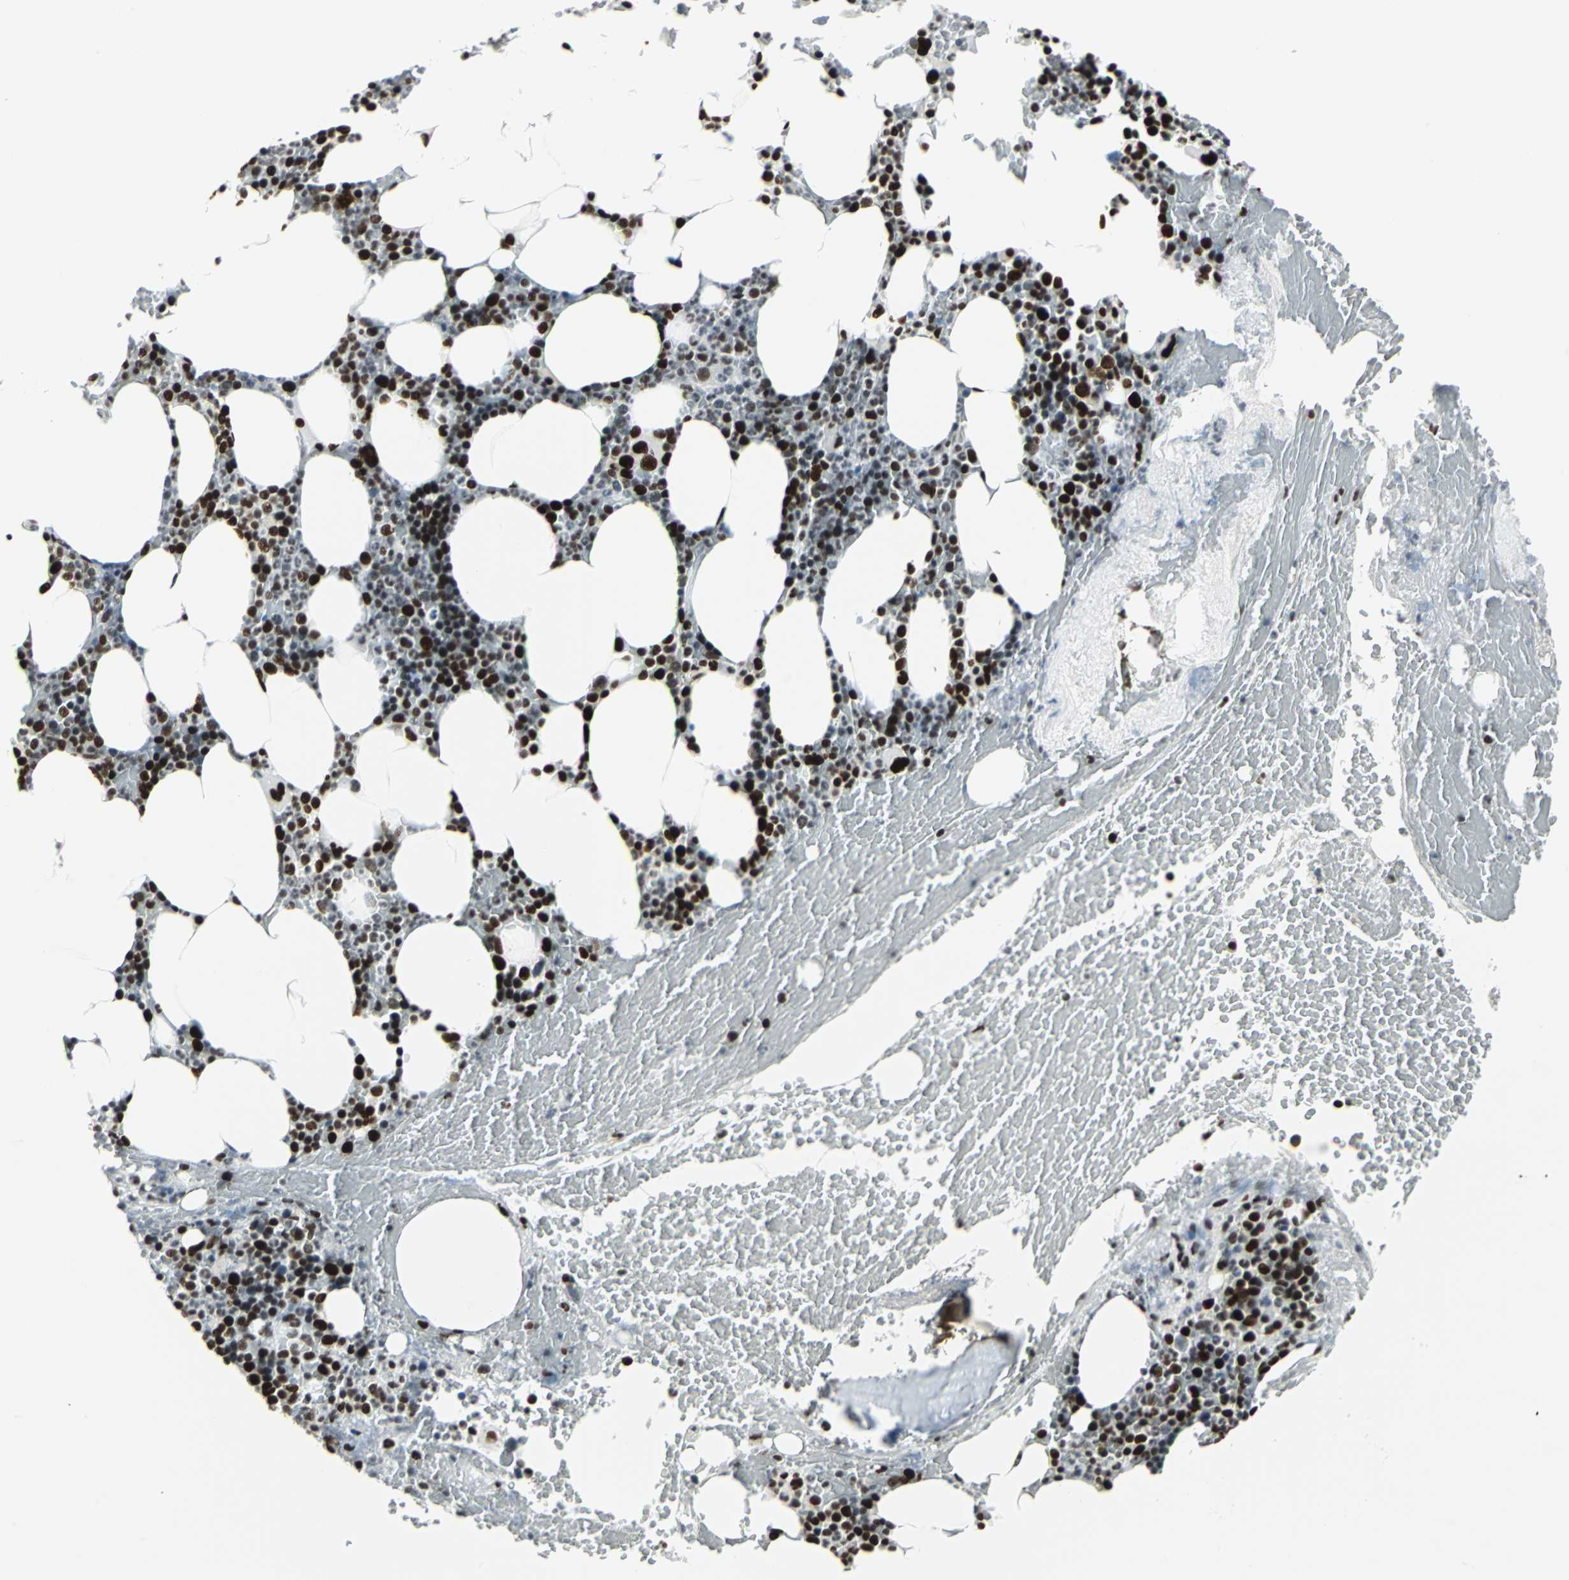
{"staining": {"intensity": "strong", "quantity": ">75%", "location": "nuclear"}, "tissue": "bone marrow", "cell_type": "Hematopoietic cells", "image_type": "normal", "snomed": [{"axis": "morphology", "description": "Normal tissue, NOS"}, {"axis": "topography", "description": "Bone marrow"}], "caption": "The histopathology image displays immunohistochemical staining of unremarkable bone marrow. There is strong nuclear expression is identified in approximately >75% of hematopoietic cells.", "gene": "HDAC2", "patient": {"sex": "female", "age": 66}}